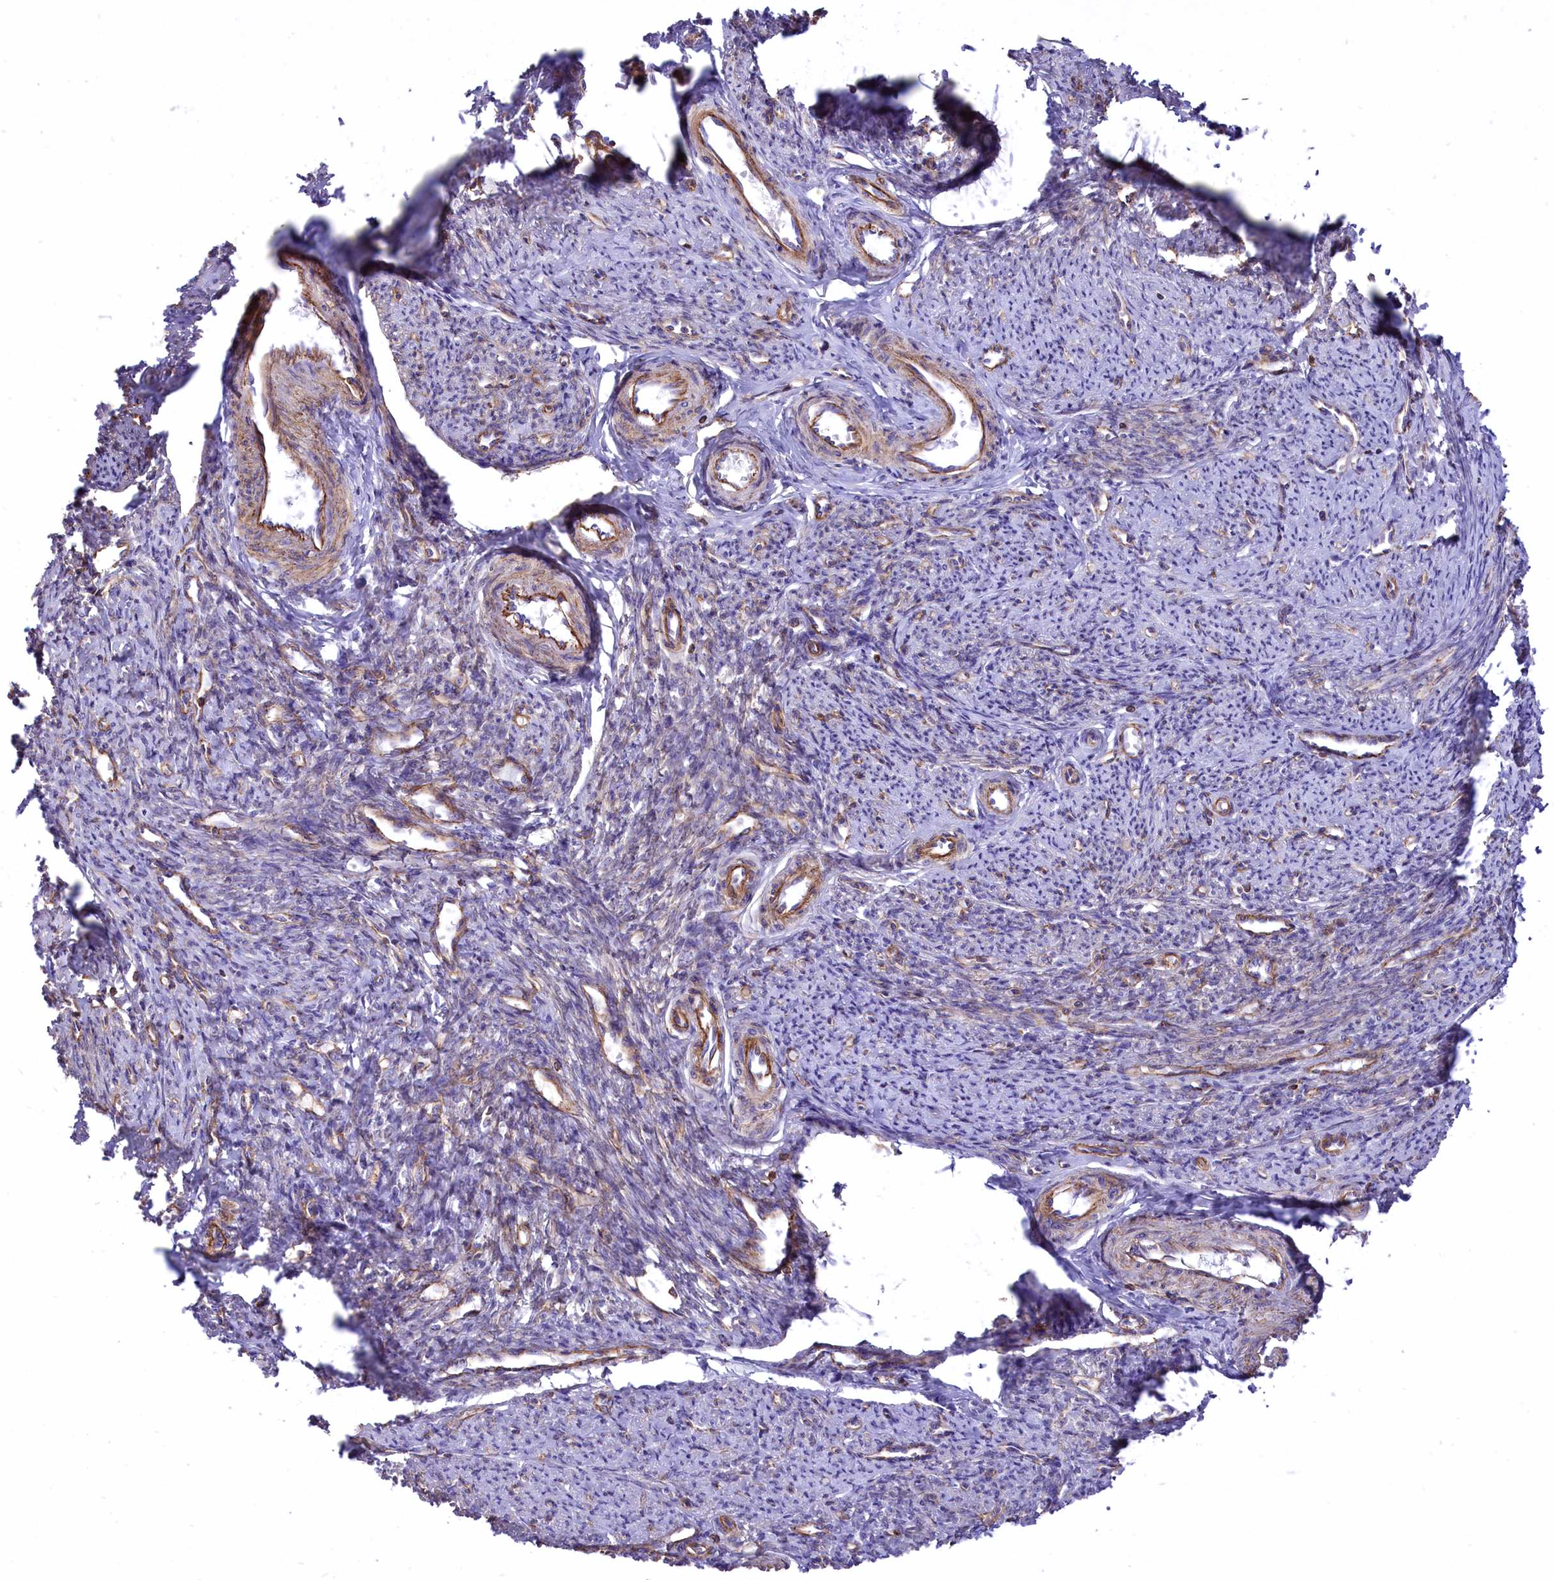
{"staining": {"intensity": "moderate", "quantity": ">75%", "location": "cytoplasmic/membranous"}, "tissue": "smooth muscle", "cell_type": "Smooth muscle cells", "image_type": "normal", "snomed": [{"axis": "morphology", "description": "Normal tissue, NOS"}, {"axis": "topography", "description": "Smooth muscle"}, {"axis": "topography", "description": "Uterus"}], "caption": "Immunohistochemistry (IHC) staining of unremarkable smooth muscle, which demonstrates medium levels of moderate cytoplasmic/membranous staining in approximately >75% of smooth muscle cells indicating moderate cytoplasmic/membranous protein staining. The staining was performed using DAB (brown) for protein detection and nuclei were counterstained in hematoxylin (blue).", "gene": "SEPTIN9", "patient": {"sex": "female", "age": 59}}